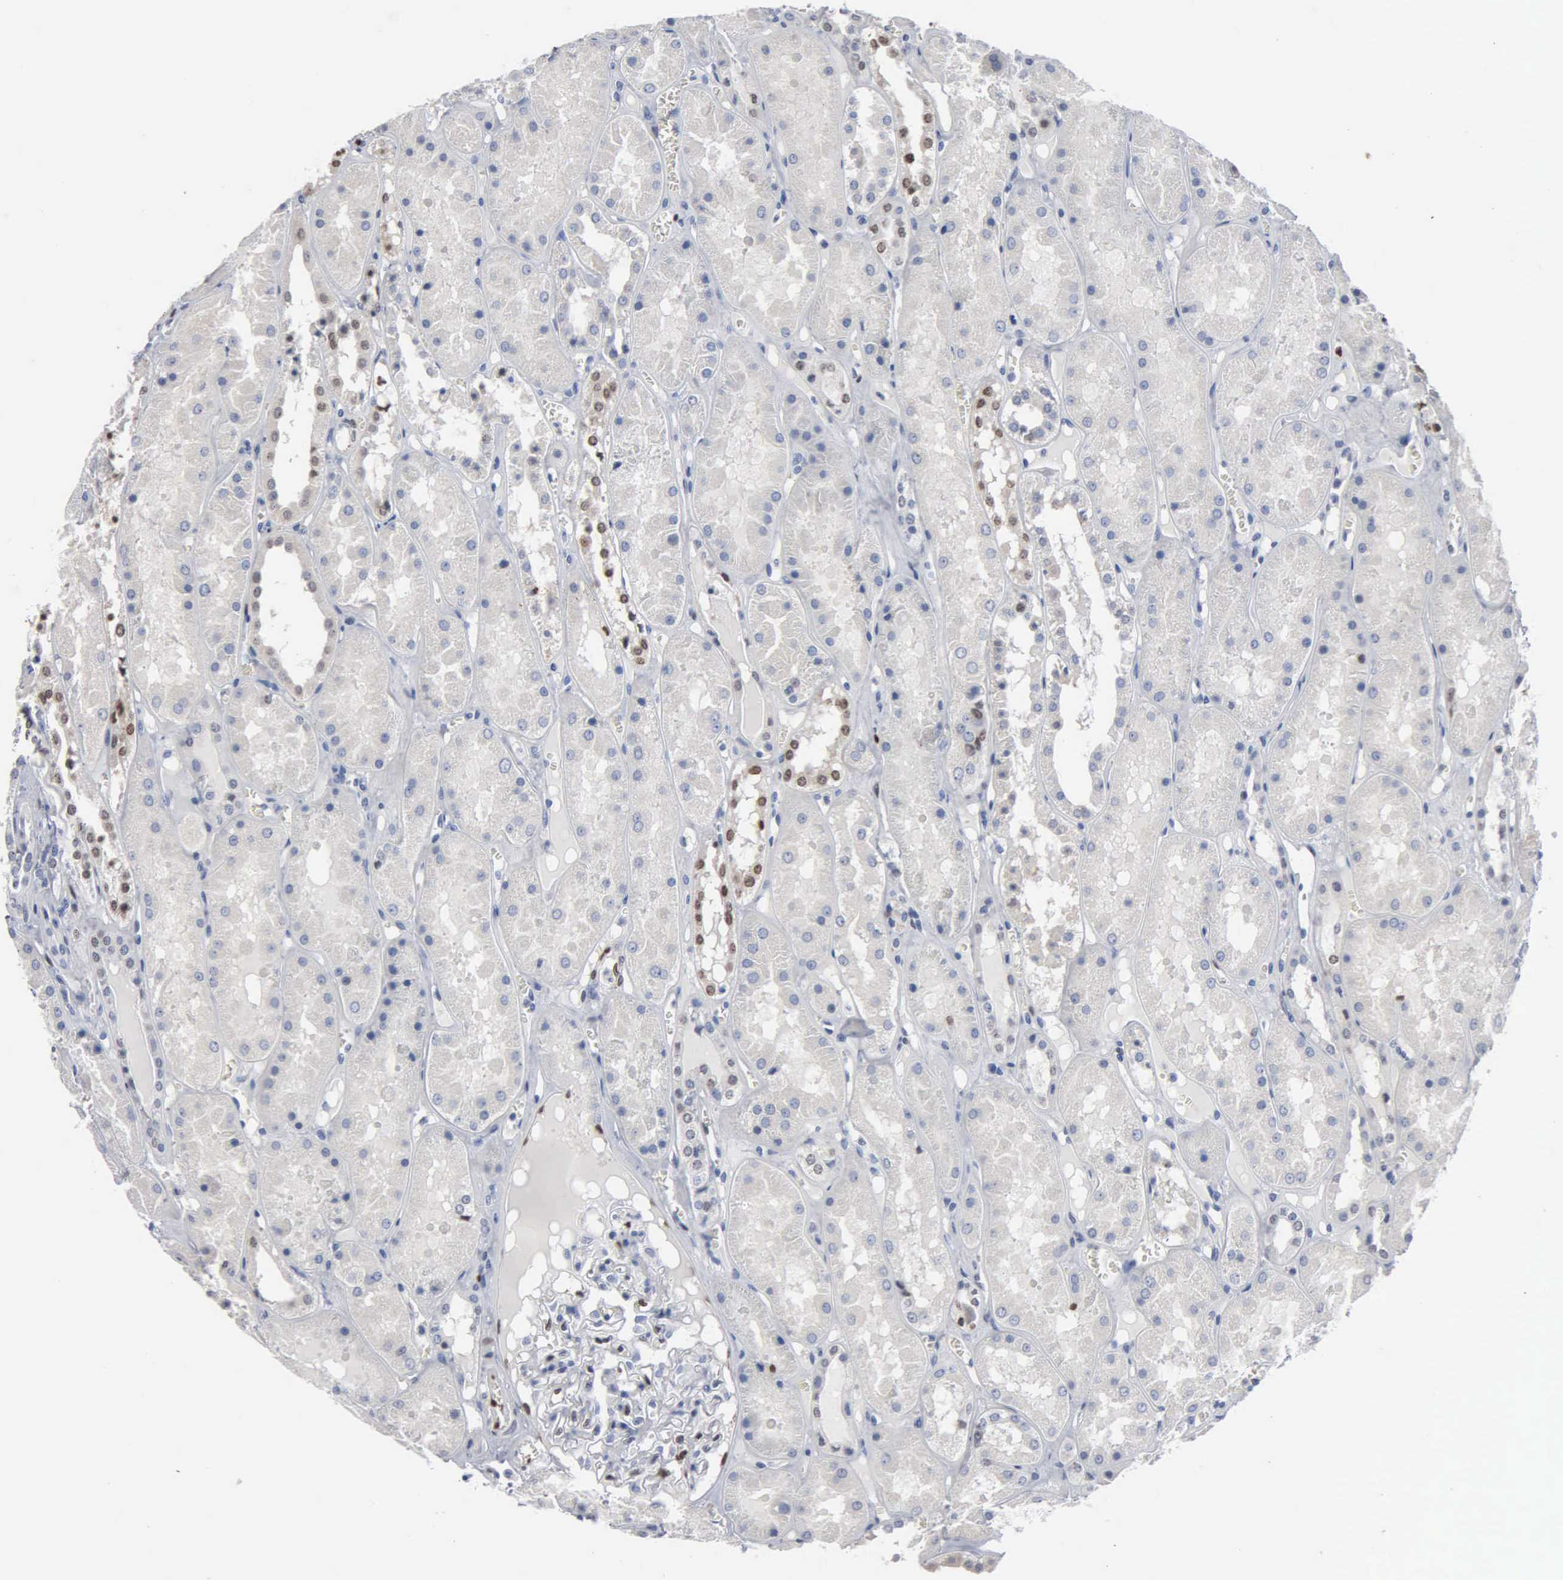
{"staining": {"intensity": "strong", "quantity": "<25%", "location": "nuclear"}, "tissue": "kidney", "cell_type": "Cells in glomeruli", "image_type": "normal", "snomed": [{"axis": "morphology", "description": "Normal tissue, NOS"}, {"axis": "topography", "description": "Kidney"}], "caption": "About <25% of cells in glomeruli in unremarkable human kidney demonstrate strong nuclear protein positivity as visualized by brown immunohistochemical staining.", "gene": "FGF2", "patient": {"sex": "male", "age": 36}}